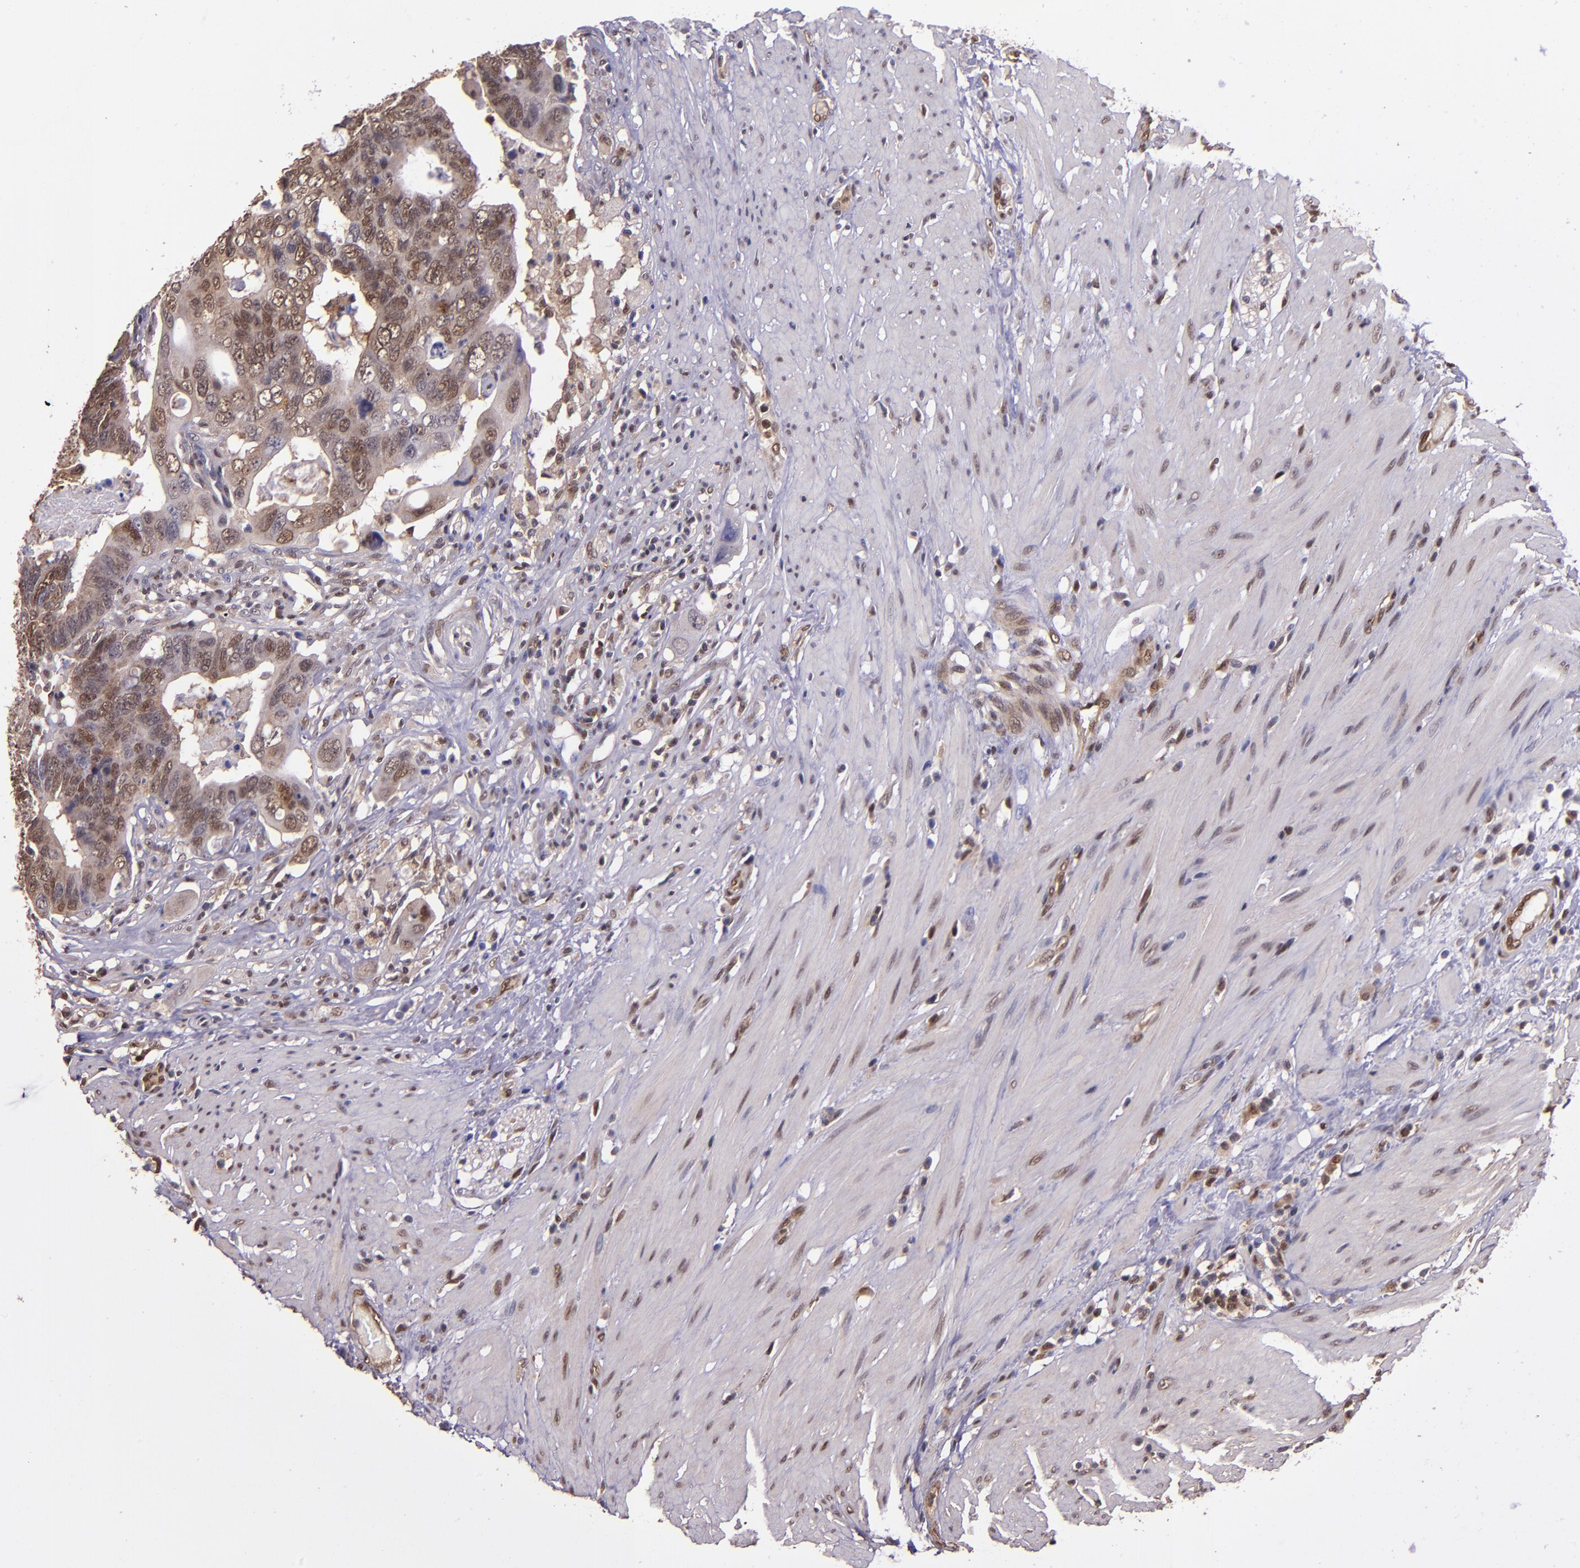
{"staining": {"intensity": "moderate", "quantity": ">75%", "location": "cytoplasmic/membranous"}, "tissue": "colorectal cancer", "cell_type": "Tumor cells", "image_type": "cancer", "snomed": [{"axis": "morphology", "description": "Adenocarcinoma, NOS"}, {"axis": "topography", "description": "Rectum"}], "caption": "Immunohistochemistry histopathology image of colorectal cancer (adenocarcinoma) stained for a protein (brown), which demonstrates medium levels of moderate cytoplasmic/membranous staining in about >75% of tumor cells.", "gene": "STAT6", "patient": {"sex": "male", "age": 53}}